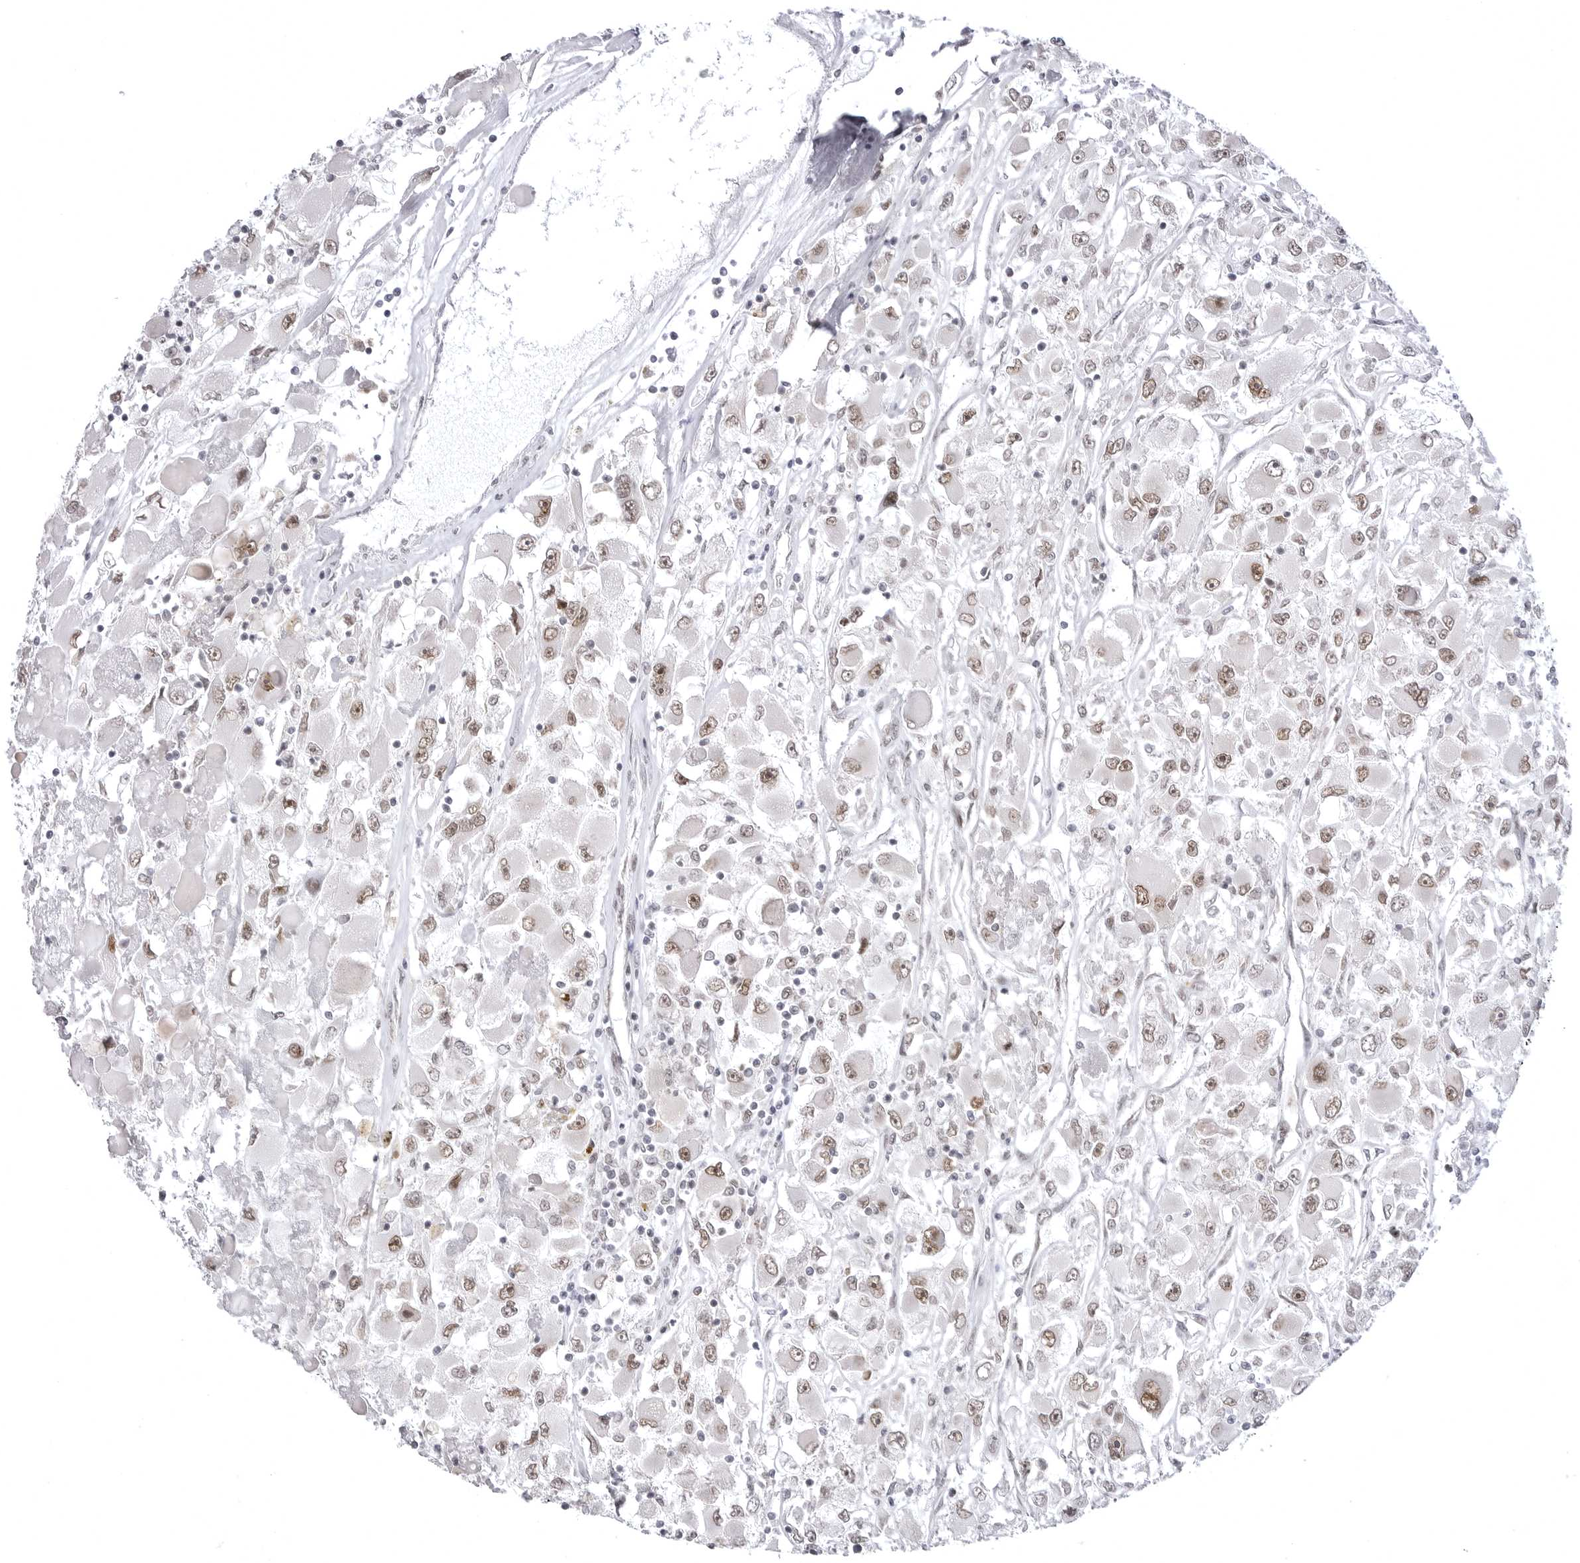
{"staining": {"intensity": "weak", "quantity": "25%-75%", "location": "nuclear"}, "tissue": "renal cancer", "cell_type": "Tumor cells", "image_type": "cancer", "snomed": [{"axis": "morphology", "description": "Adenocarcinoma, NOS"}, {"axis": "topography", "description": "Kidney"}], "caption": "A brown stain labels weak nuclear expression of a protein in adenocarcinoma (renal) tumor cells. (brown staining indicates protein expression, while blue staining denotes nuclei).", "gene": "PTK2B", "patient": {"sex": "female", "age": 52}}